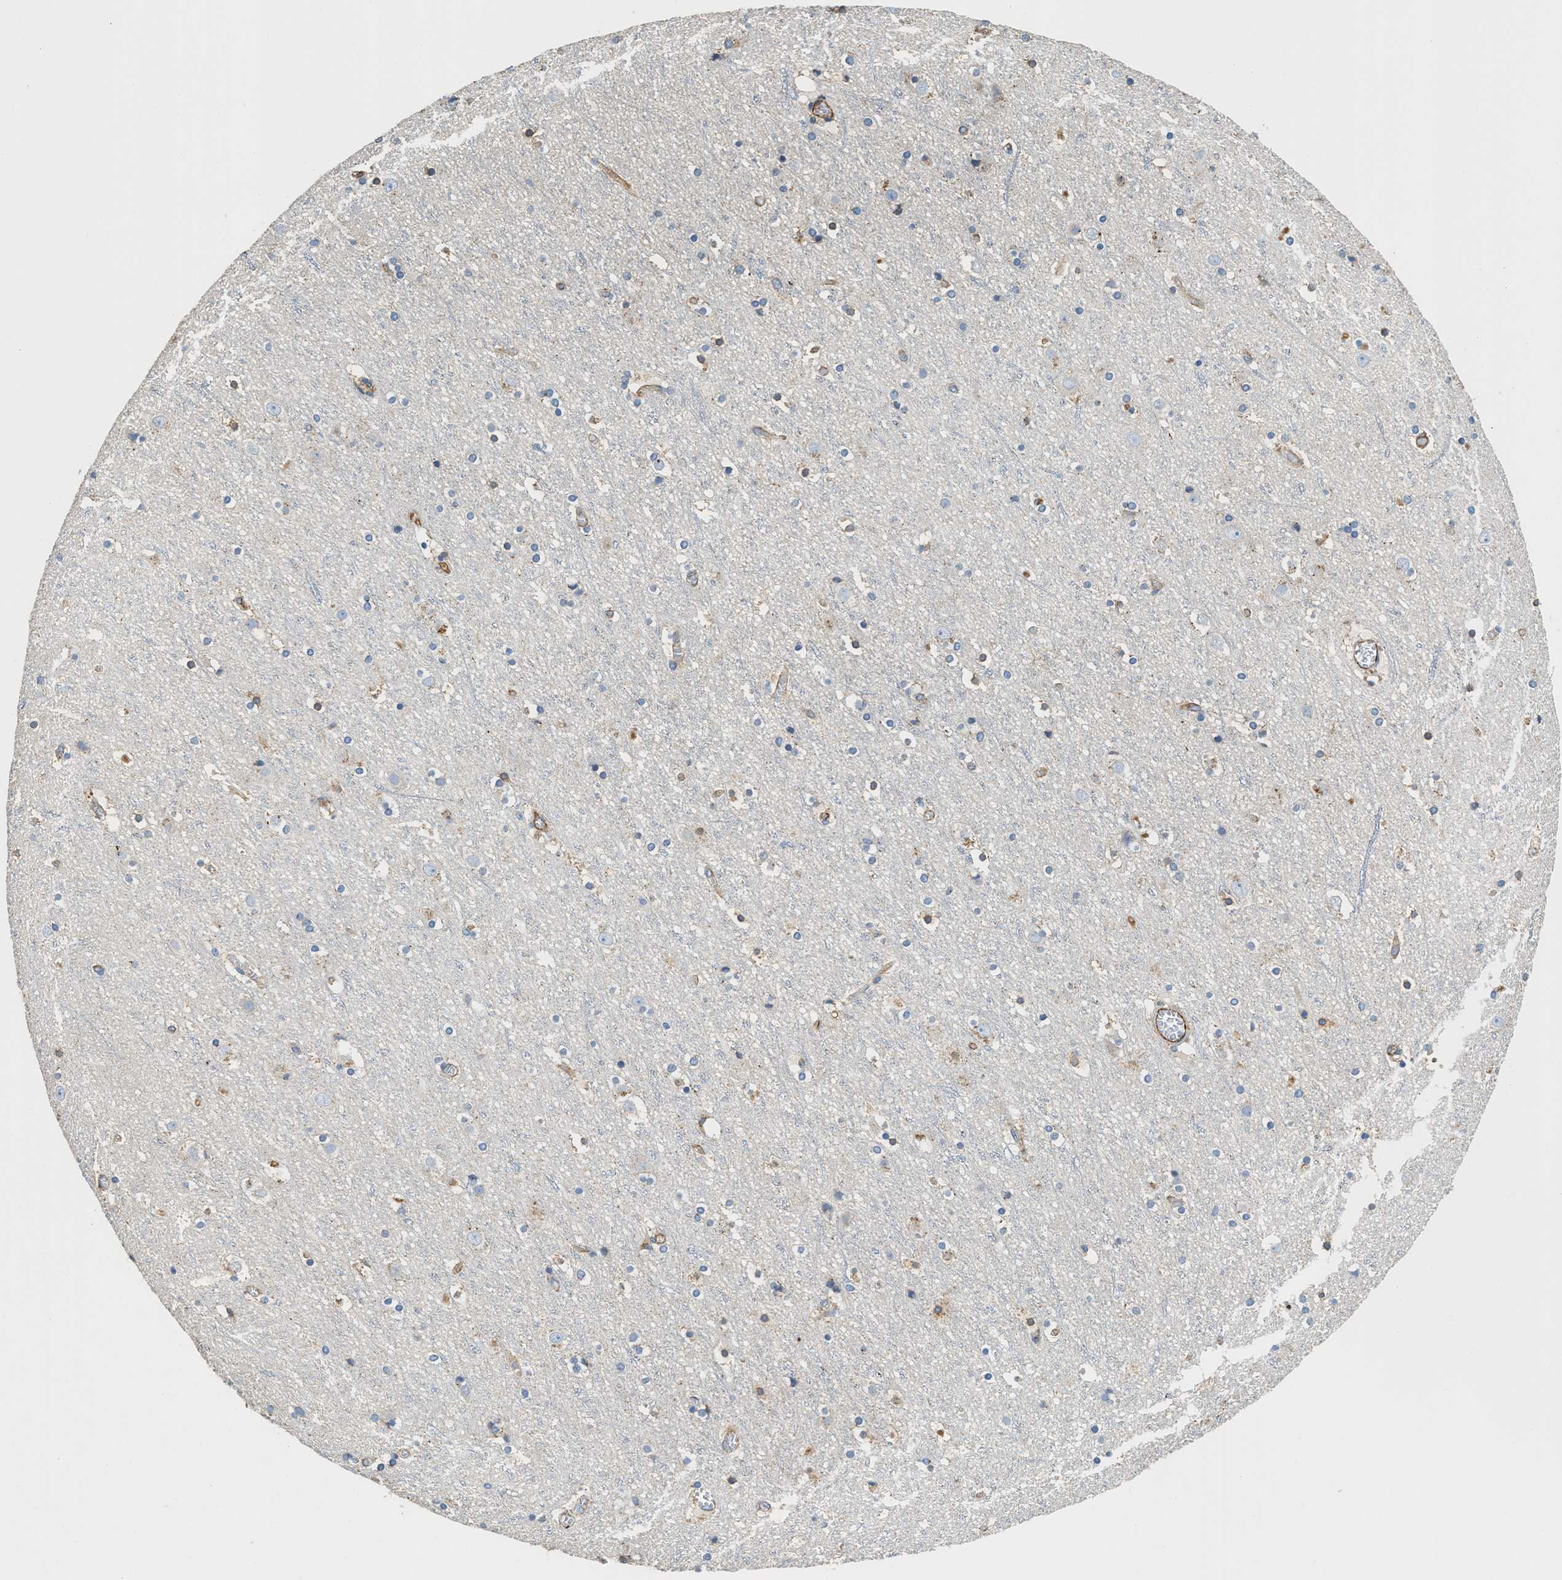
{"staining": {"intensity": "moderate", "quantity": "25%-75%", "location": "cytoplasmic/membranous"}, "tissue": "cerebral cortex", "cell_type": "Endothelial cells", "image_type": "normal", "snomed": [{"axis": "morphology", "description": "Normal tissue, NOS"}, {"axis": "topography", "description": "Cerebral cortex"}], "caption": "Immunohistochemistry staining of normal cerebral cortex, which displays medium levels of moderate cytoplasmic/membranous expression in approximately 25%-75% of endothelial cells indicating moderate cytoplasmic/membranous protein expression. The staining was performed using DAB (3,3'-diaminobenzidine) (brown) for protein detection and nuclei were counterstained in hematoxylin (blue).", "gene": "HSD17B12", "patient": {"sex": "male", "age": 45}}